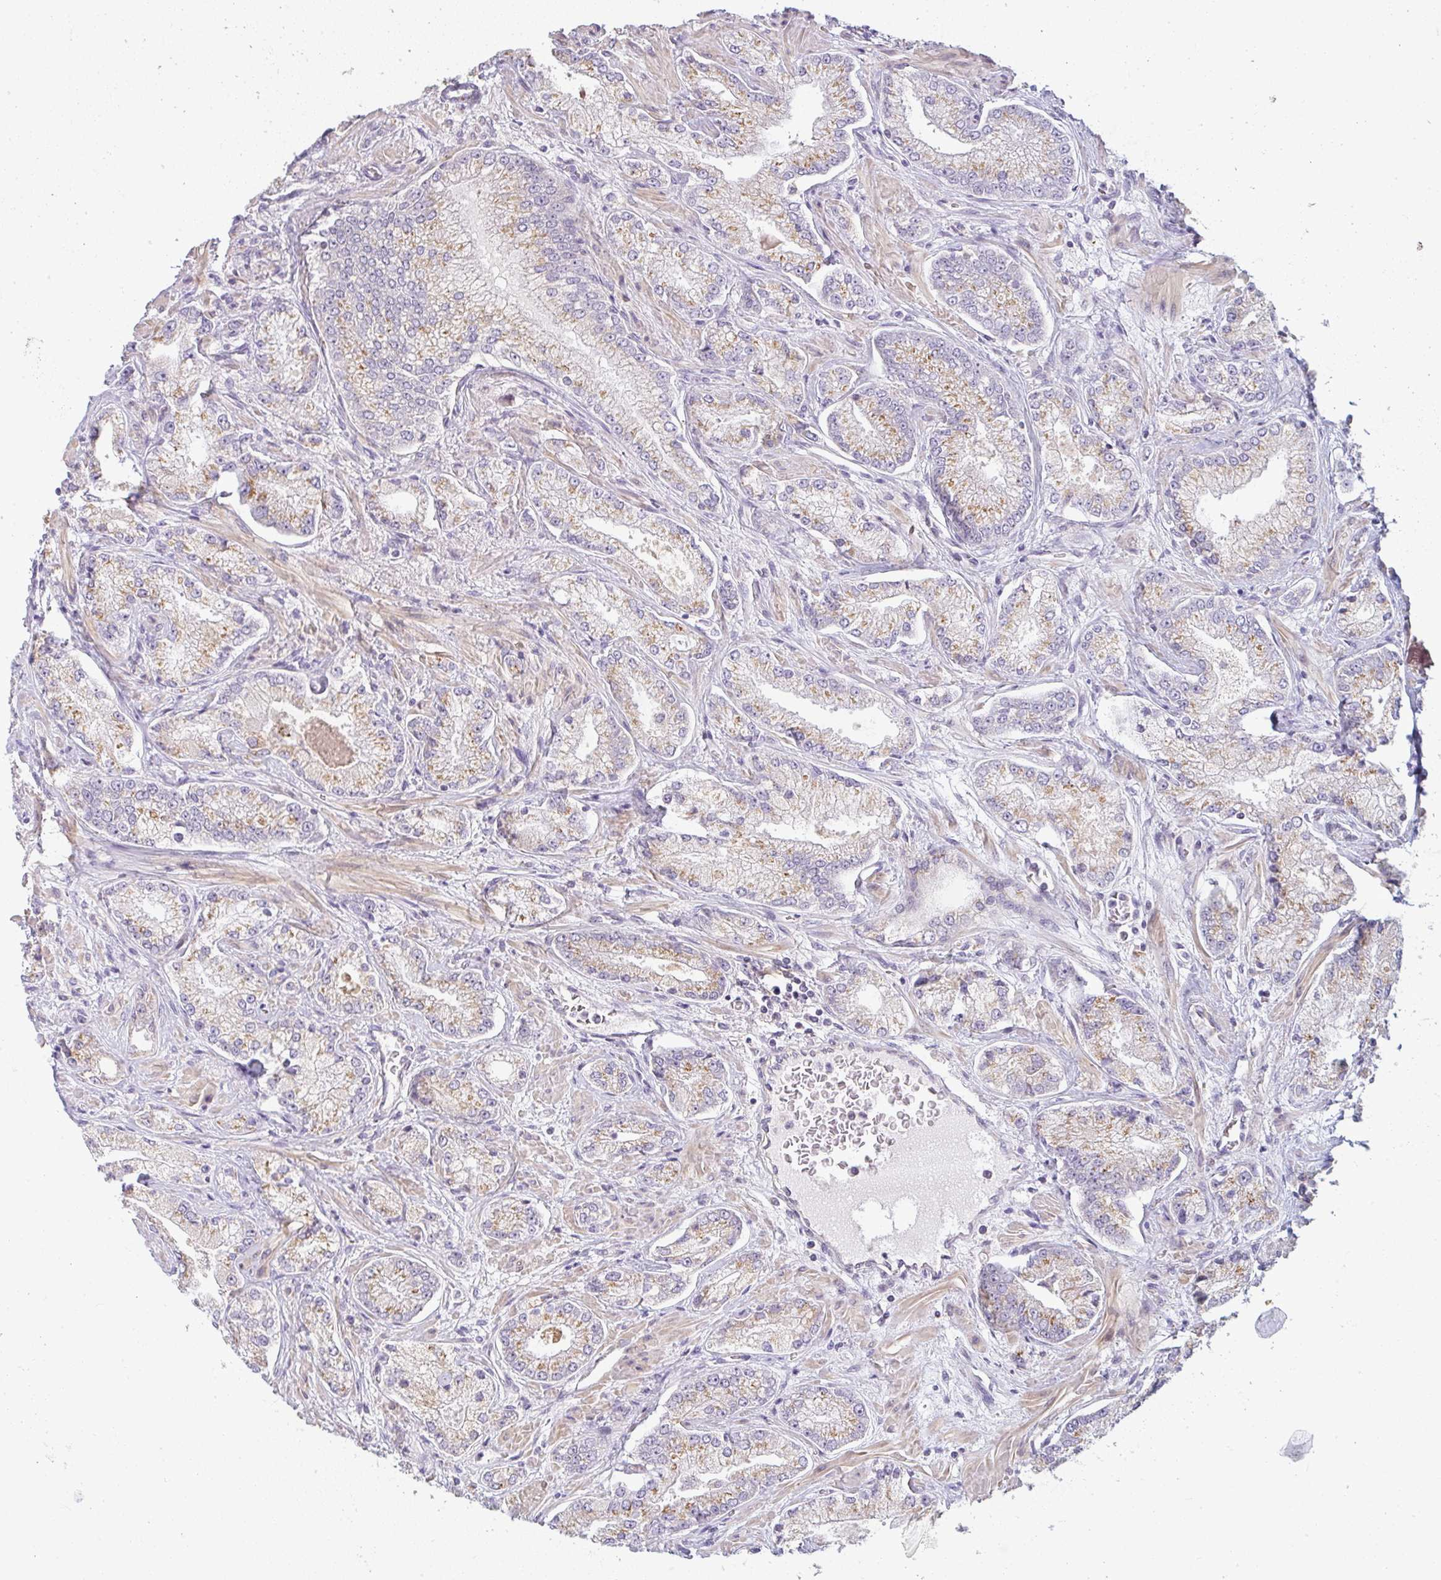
{"staining": {"intensity": "moderate", "quantity": ">75%", "location": "cytoplasmic/membranous"}, "tissue": "prostate cancer", "cell_type": "Tumor cells", "image_type": "cancer", "snomed": [{"axis": "morphology", "description": "Normal tissue, NOS"}, {"axis": "morphology", "description": "Adenocarcinoma, High grade"}, {"axis": "topography", "description": "Prostate"}, {"axis": "topography", "description": "Peripheral nerve tissue"}], "caption": "The micrograph exhibits immunohistochemical staining of prostate cancer. There is moderate cytoplasmic/membranous positivity is identified in approximately >75% of tumor cells.", "gene": "MOB1A", "patient": {"sex": "male", "age": 68}}